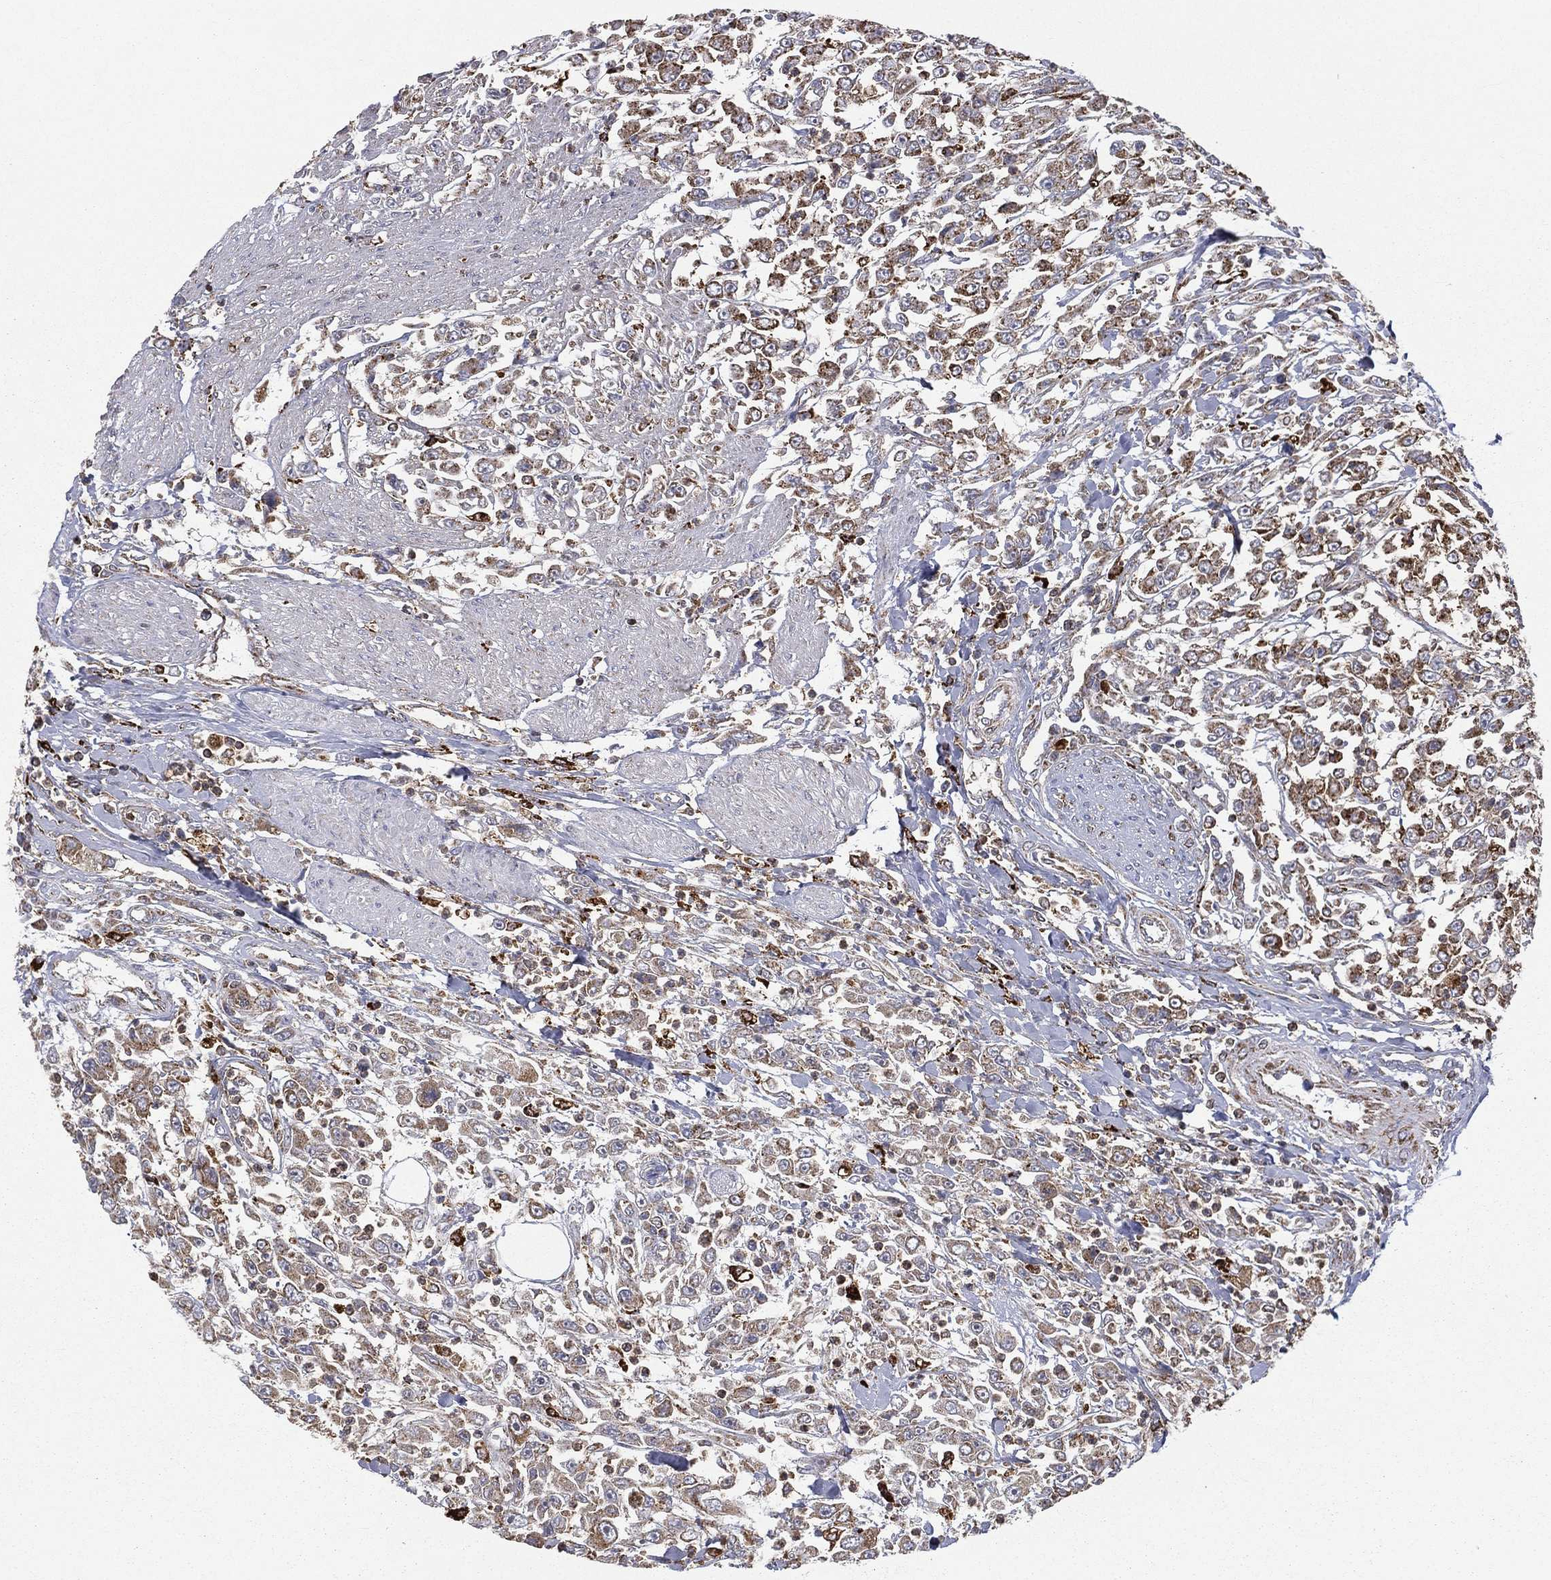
{"staining": {"intensity": "strong", "quantity": "25%-75%", "location": "cytoplasmic/membranous"}, "tissue": "urothelial cancer", "cell_type": "Tumor cells", "image_type": "cancer", "snomed": [{"axis": "morphology", "description": "Urothelial carcinoma, High grade"}, {"axis": "topography", "description": "Urinary bladder"}], "caption": "This photomicrograph demonstrates urothelial cancer stained with immunohistochemistry to label a protein in brown. The cytoplasmic/membranous of tumor cells show strong positivity for the protein. Nuclei are counter-stained blue.", "gene": "RIN3", "patient": {"sex": "male", "age": 46}}